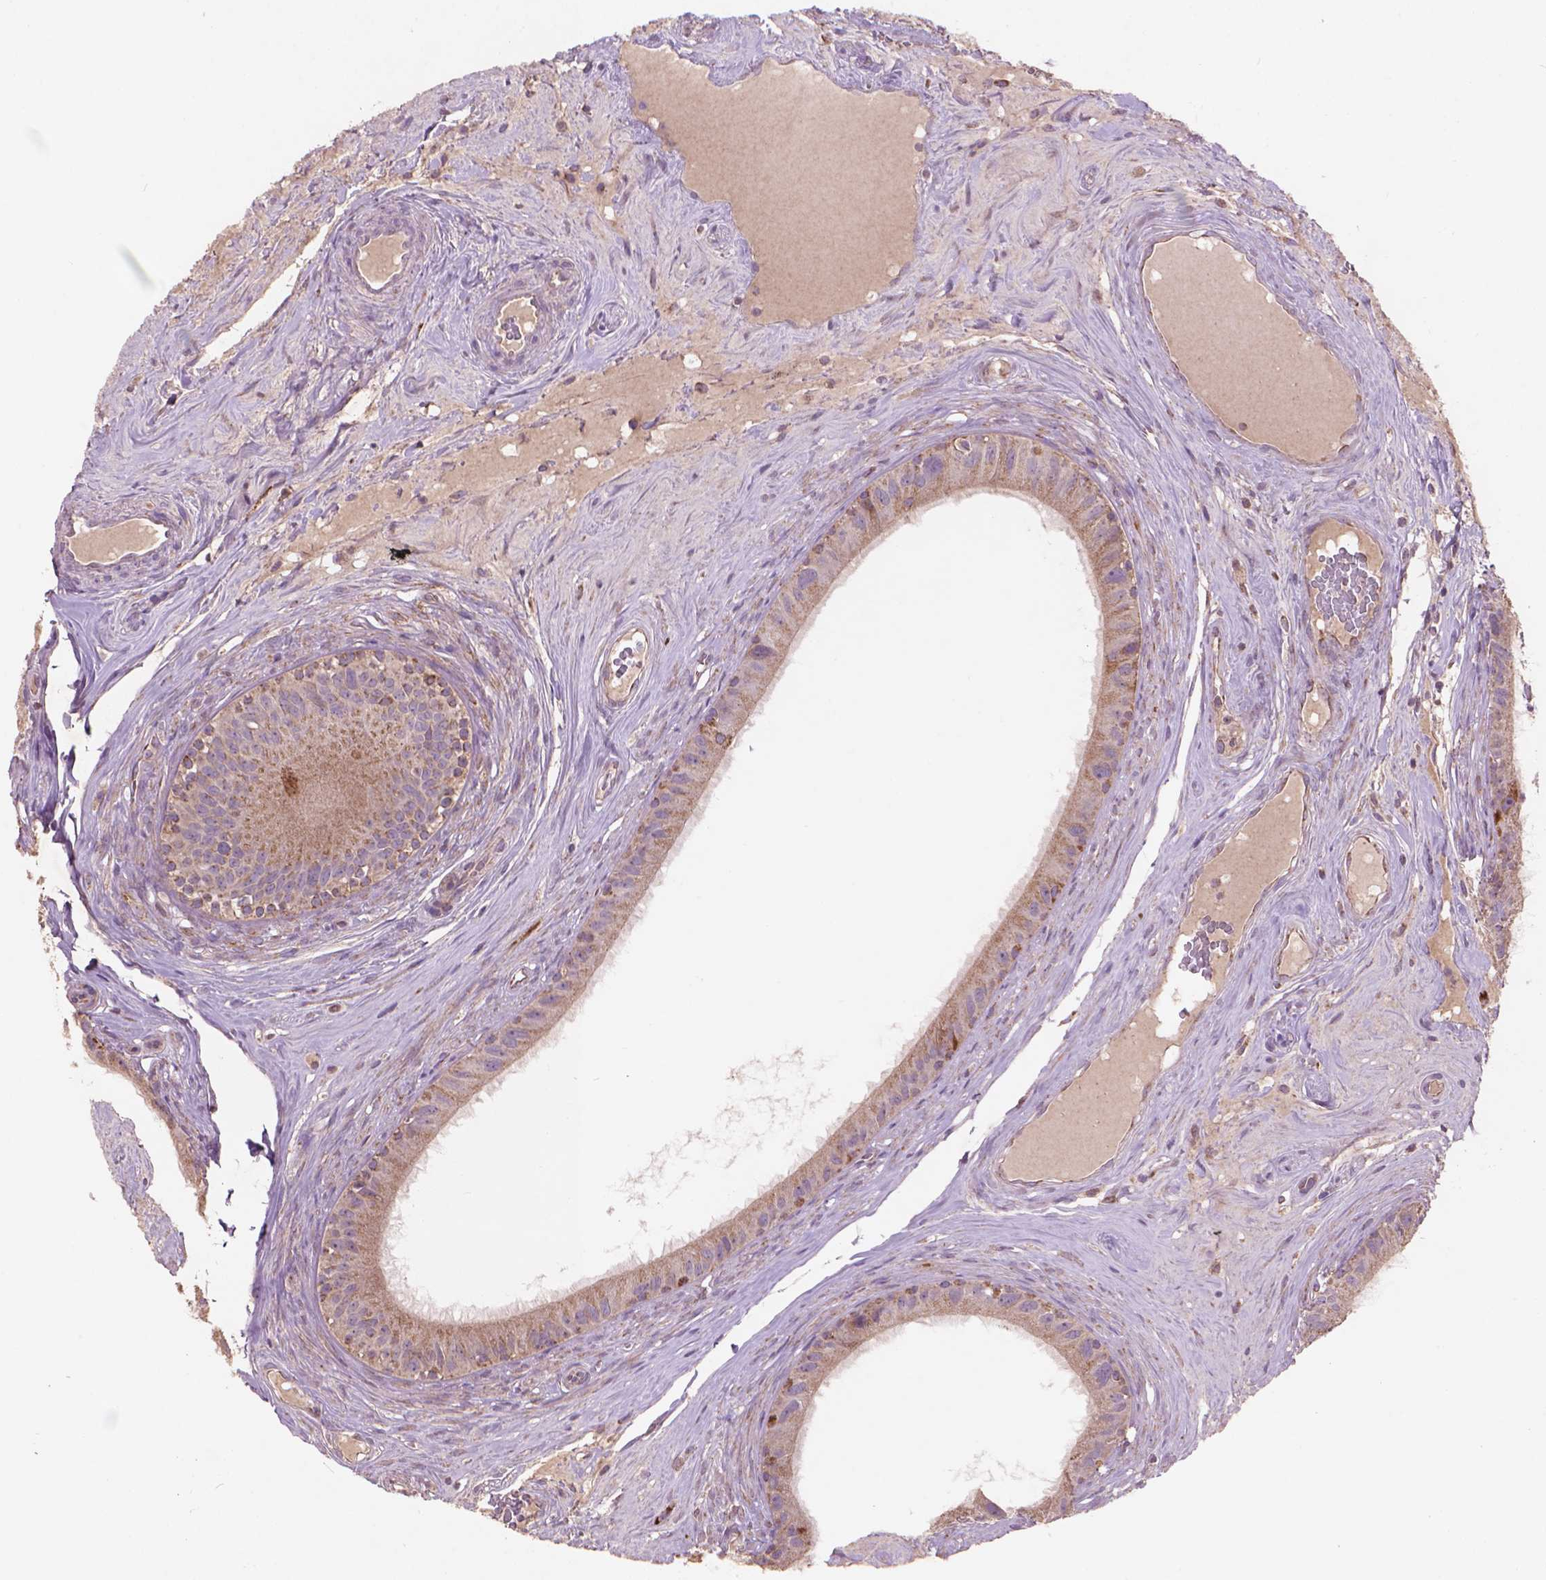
{"staining": {"intensity": "moderate", "quantity": ">75%", "location": "cytoplasmic/membranous"}, "tissue": "epididymis", "cell_type": "Glandular cells", "image_type": "normal", "snomed": [{"axis": "morphology", "description": "Normal tissue, NOS"}, {"axis": "topography", "description": "Epididymis"}], "caption": "Protein expression analysis of unremarkable human epididymis reveals moderate cytoplasmic/membranous expression in approximately >75% of glandular cells. The staining was performed using DAB (3,3'-diaminobenzidine) to visualize the protein expression in brown, while the nuclei were stained in blue with hematoxylin (Magnification: 20x).", "gene": "NLRX1", "patient": {"sex": "male", "age": 59}}